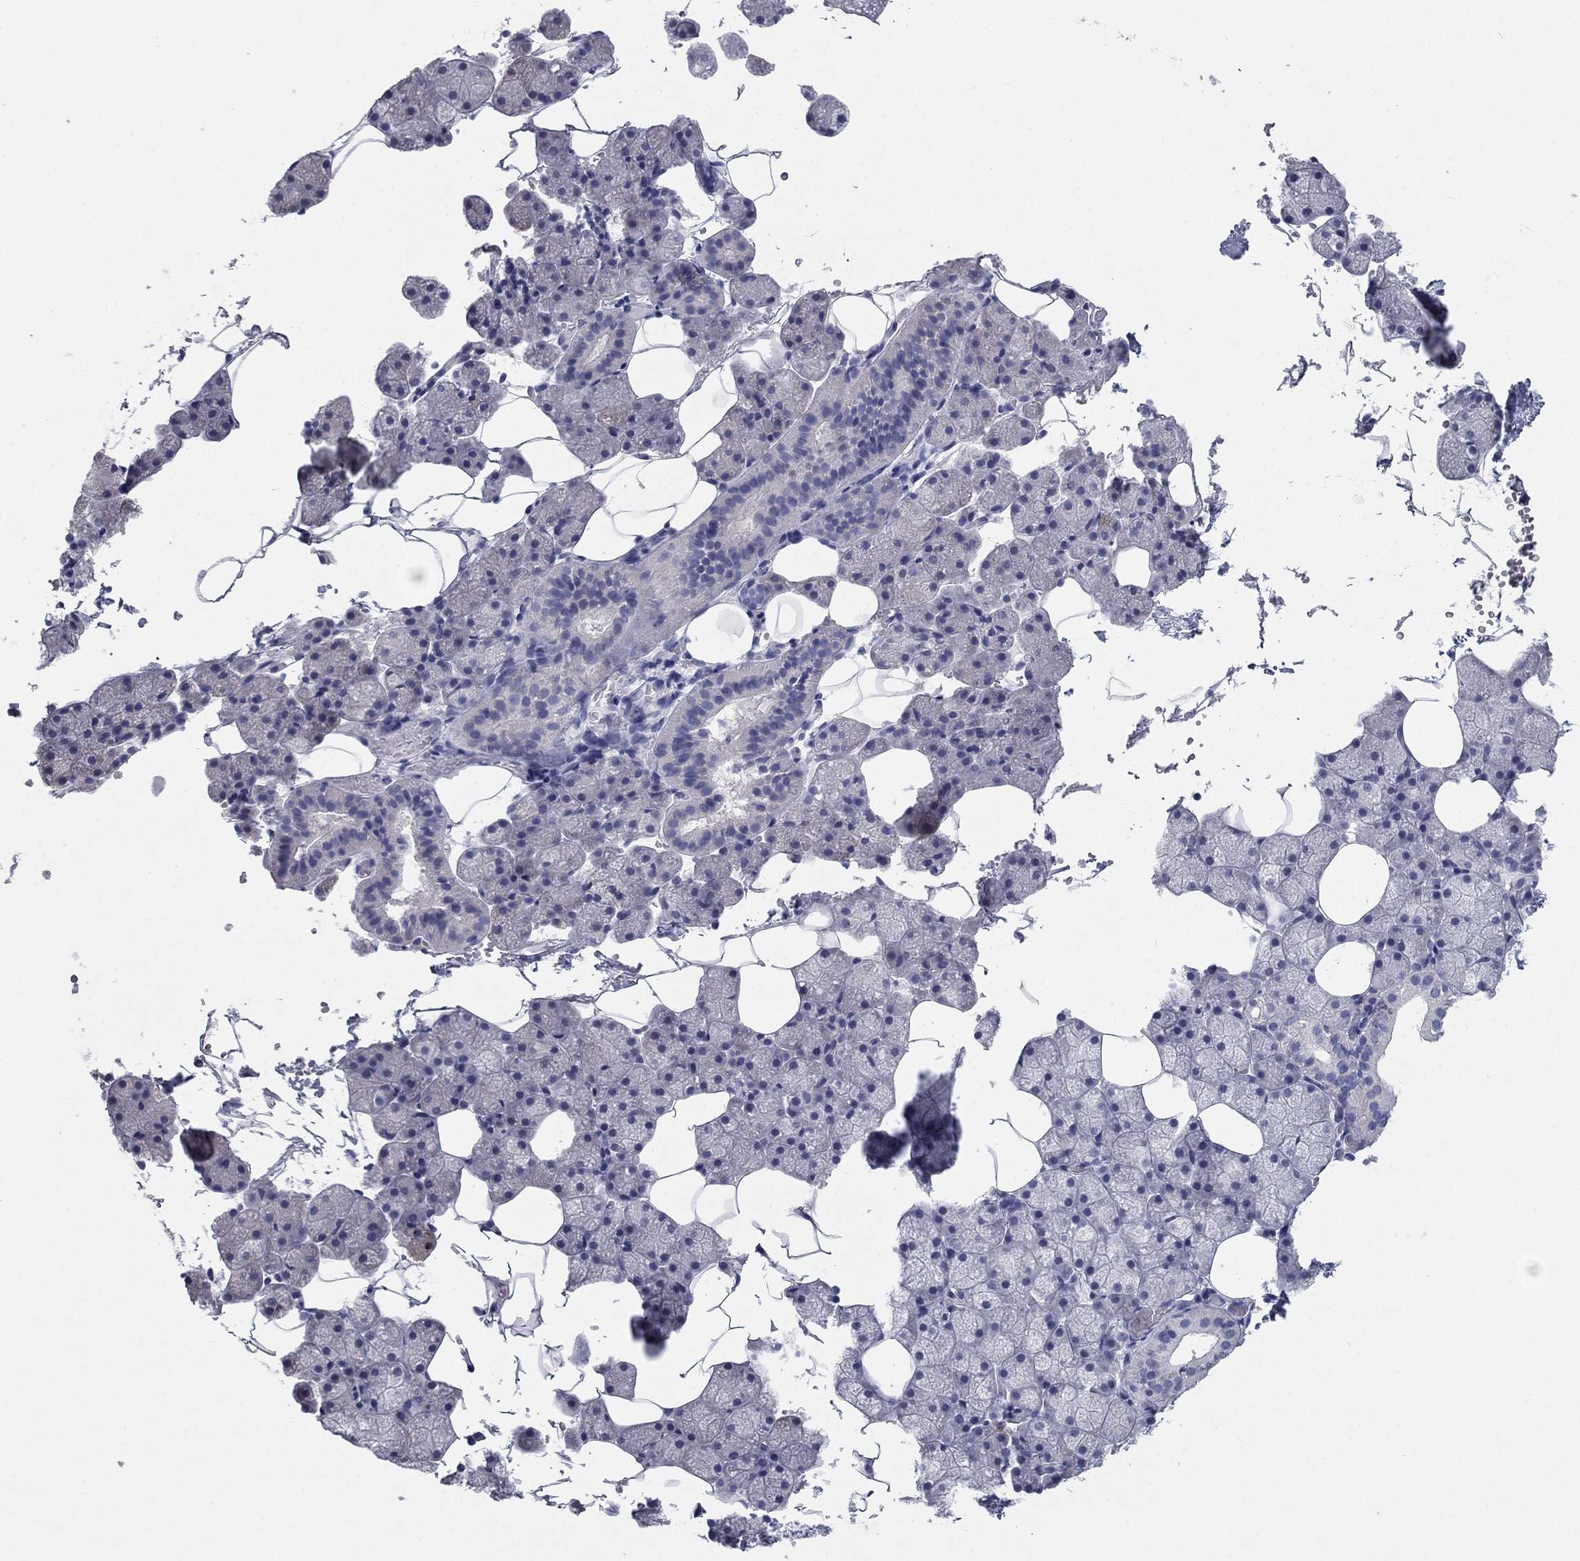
{"staining": {"intensity": "negative", "quantity": "none", "location": "none"}, "tissue": "salivary gland", "cell_type": "Glandular cells", "image_type": "normal", "snomed": [{"axis": "morphology", "description": "Normal tissue, NOS"}, {"axis": "topography", "description": "Salivary gland"}], "caption": "This is an immunohistochemistry (IHC) image of benign salivary gland. There is no staining in glandular cells.", "gene": "GRK7", "patient": {"sex": "male", "age": 38}}